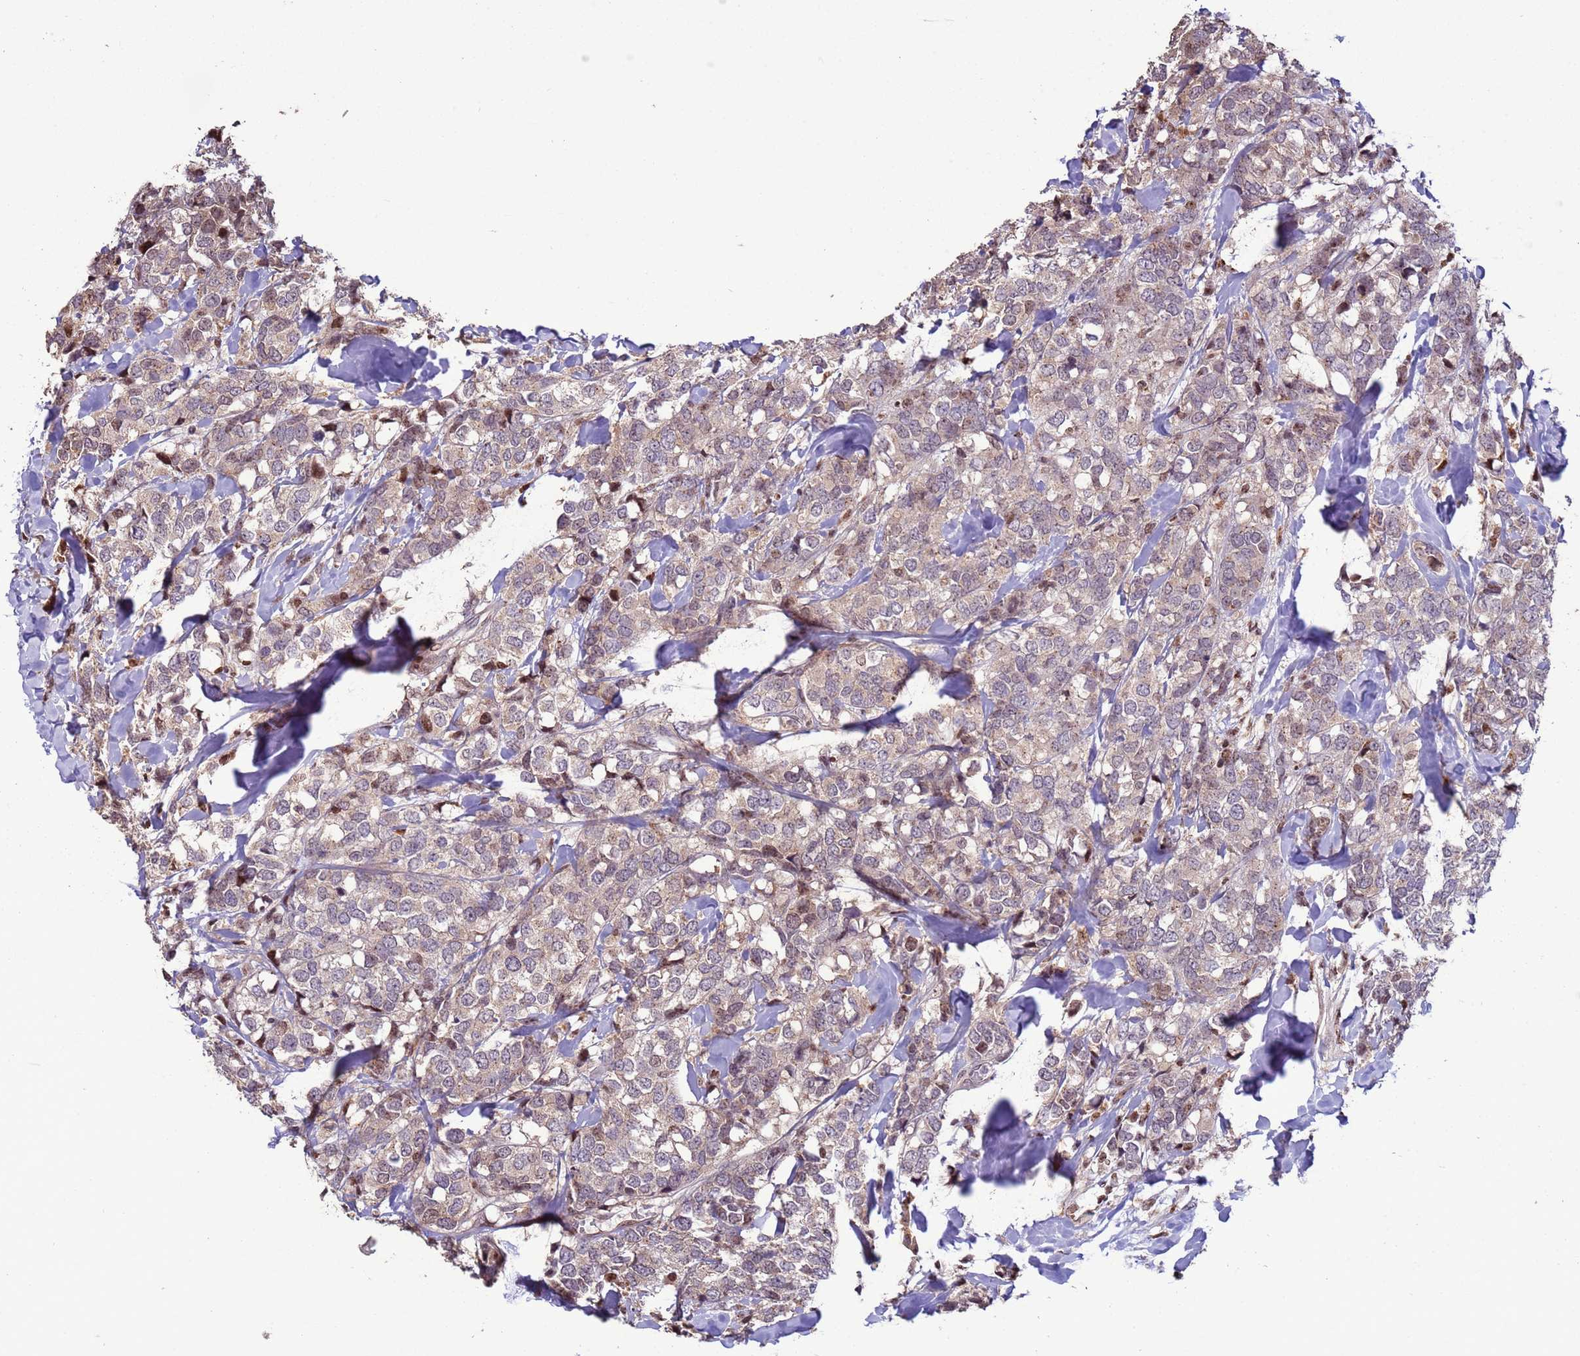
{"staining": {"intensity": "moderate", "quantity": "<25%", "location": "nuclear"}, "tissue": "breast cancer", "cell_type": "Tumor cells", "image_type": "cancer", "snomed": [{"axis": "morphology", "description": "Lobular carcinoma"}, {"axis": "topography", "description": "Breast"}], "caption": "Brown immunohistochemical staining in breast lobular carcinoma shows moderate nuclear expression in approximately <25% of tumor cells.", "gene": "HGH1", "patient": {"sex": "female", "age": 59}}